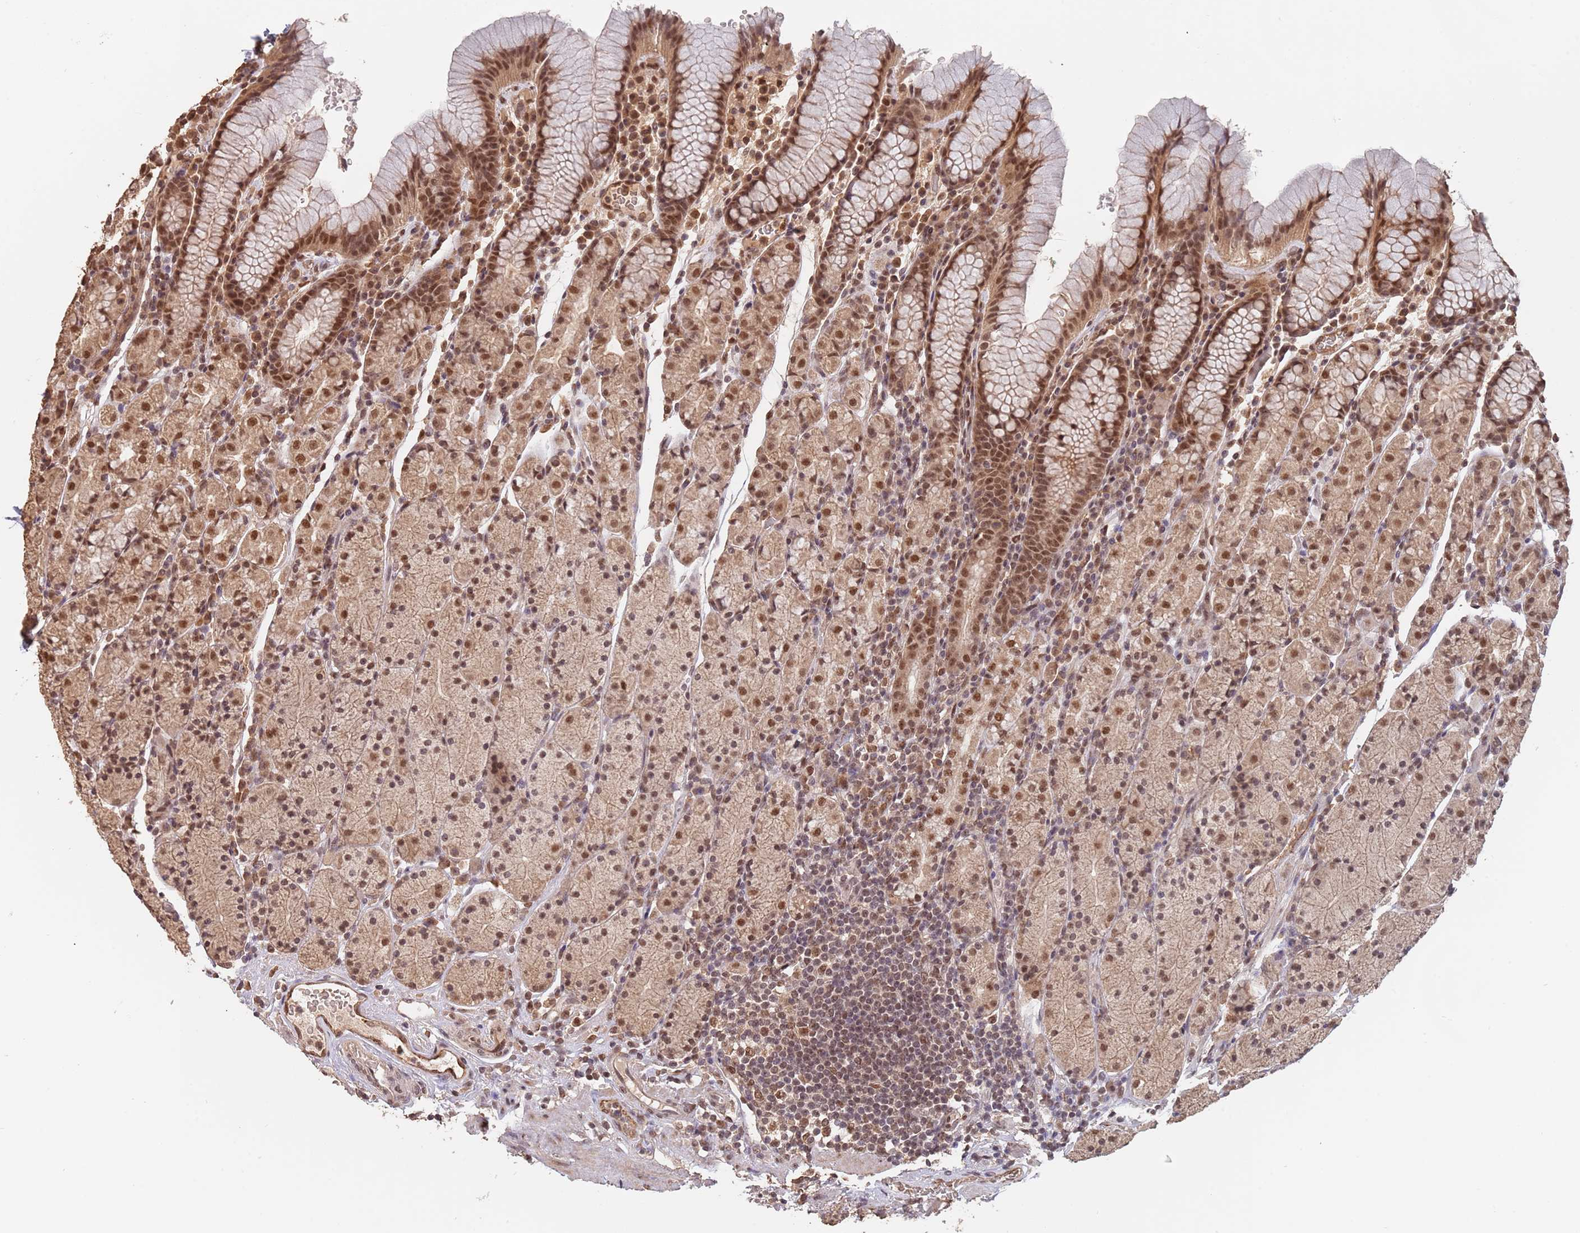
{"staining": {"intensity": "moderate", "quantity": ">75%", "location": "cytoplasmic/membranous,nuclear"}, "tissue": "stomach", "cell_type": "Glandular cells", "image_type": "normal", "snomed": [{"axis": "morphology", "description": "Normal tissue, NOS"}, {"axis": "topography", "description": "Stomach, upper"}, {"axis": "topography", "description": "Stomach"}], "caption": "A histopathology image of human stomach stained for a protein shows moderate cytoplasmic/membranous,nuclear brown staining in glandular cells.", "gene": "RFXANK", "patient": {"sex": "male", "age": 62}}